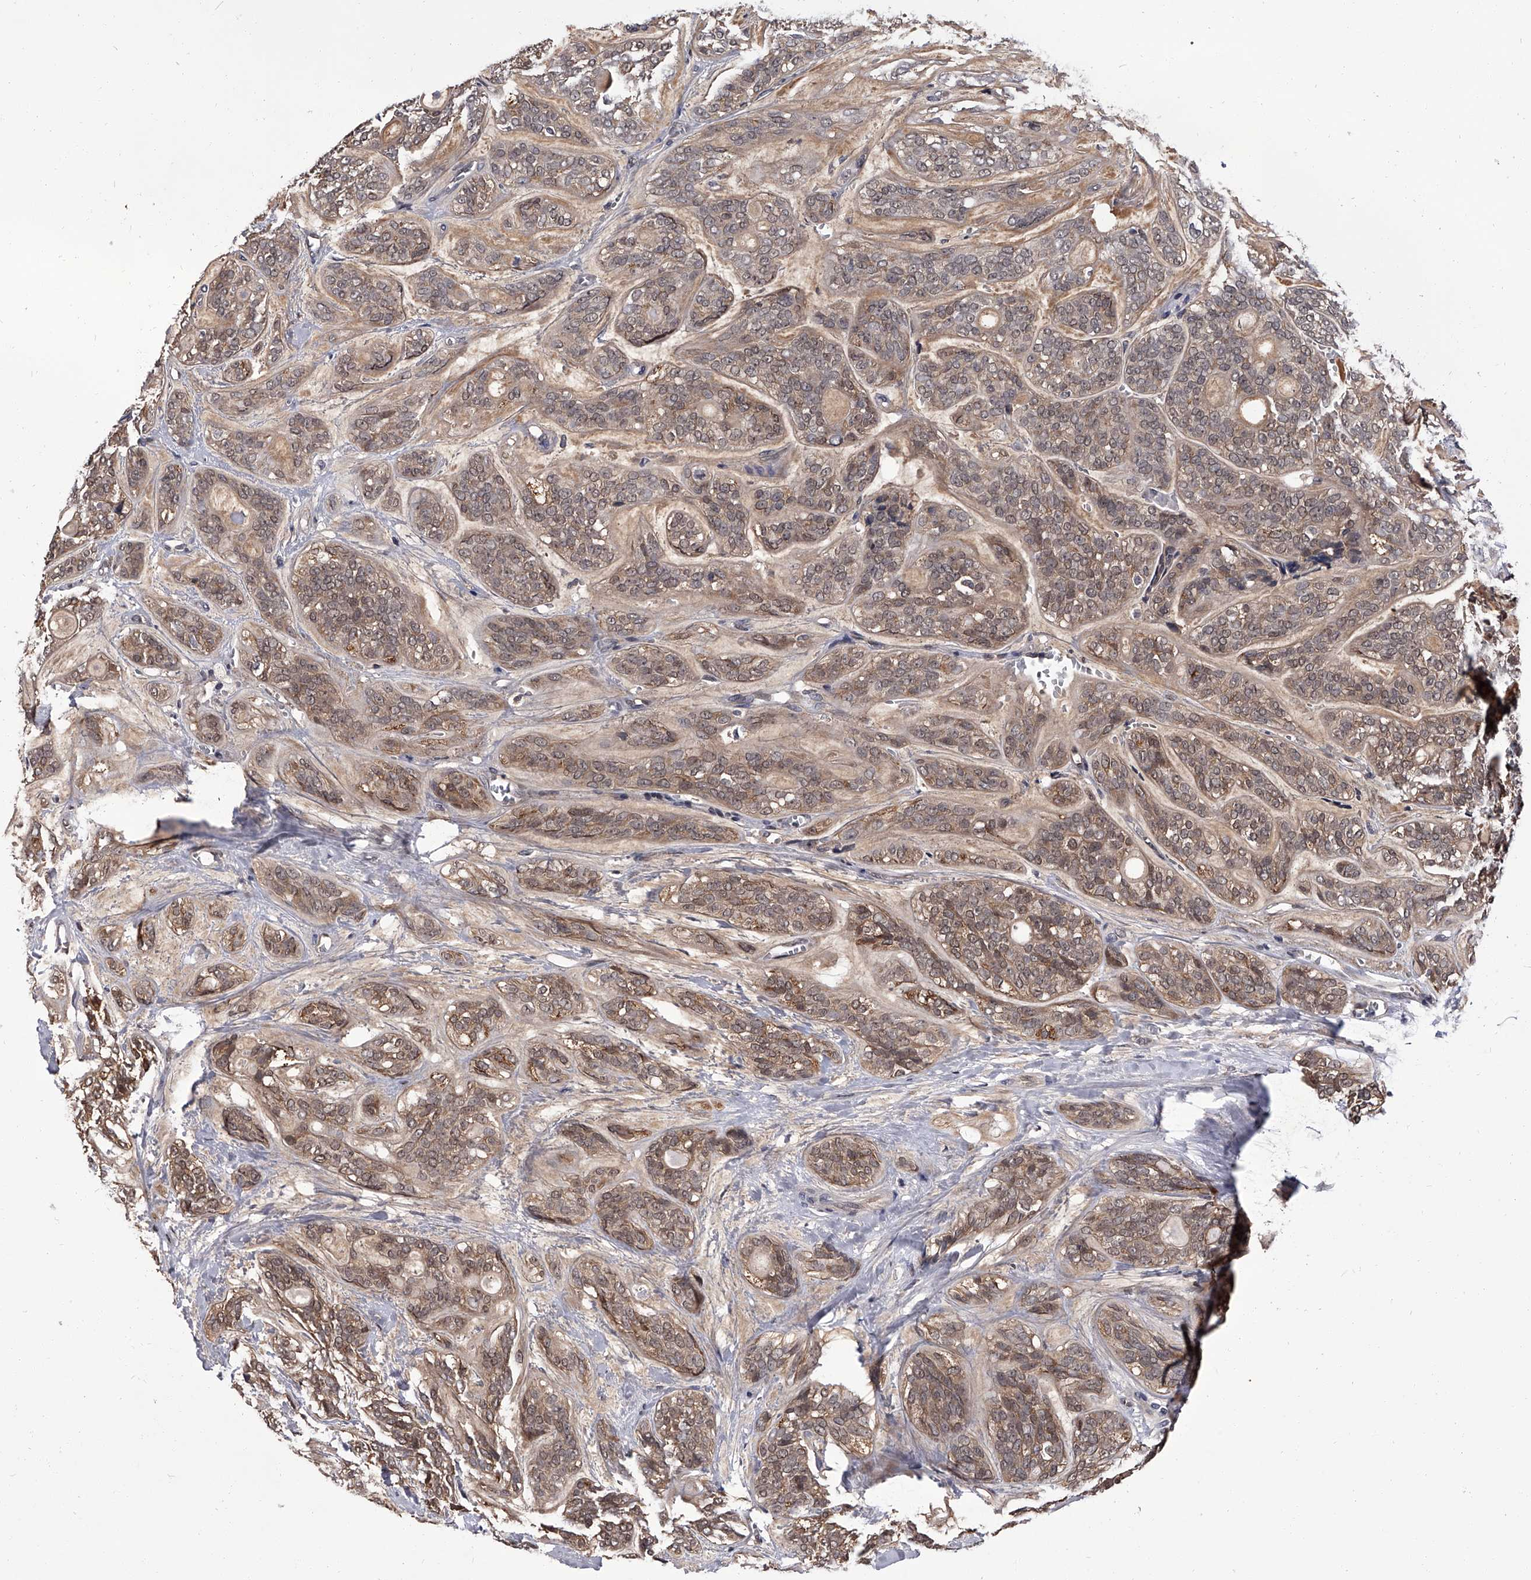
{"staining": {"intensity": "weak", "quantity": ">75%", "location": "cytoplasmic/membranous,nuclear"}, "tissue": "head and neck cancer", "cell_type": "Tumor cells", "image_type": "cancer", "snomed": [{"axis": "morphology", "description": "Adenocarcinoma, NOS"}, {"axis": "topography", "description": "Head-Neck"}], "caption": "A brown stain labels weak cytoplasmic/membranous and nuclear positivity of a protein in head and neck cancer (adenocarcinoma) tumor cells. (brown staining indicates protein expression, while blue staining denotes nuclei).", "gene": "SLC18B1", "patient": {"sex": "male", "age": 66}}